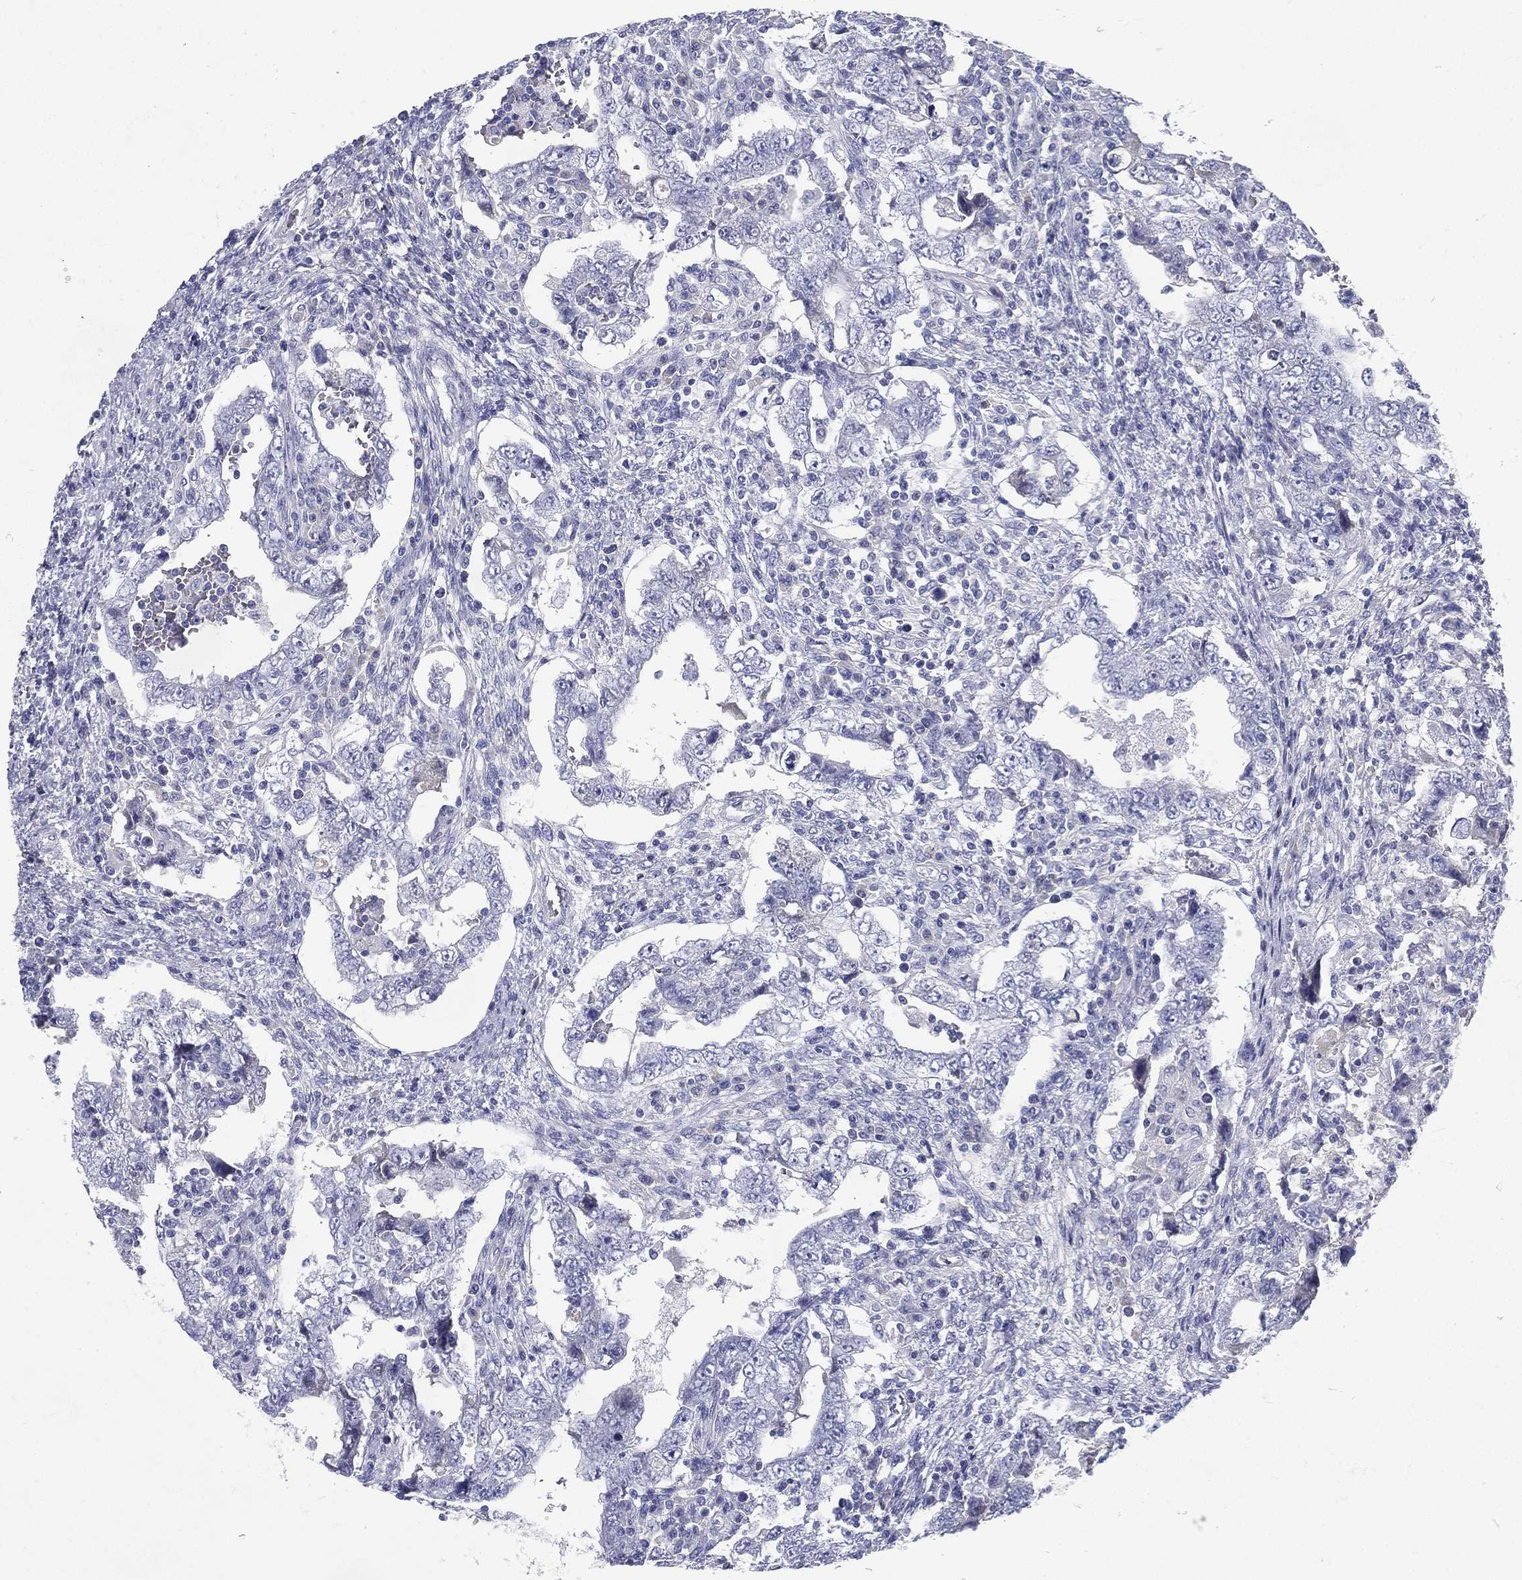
{"staining": {"intensity": "negative", "quantity": "none", "location": "none"}, "tissue": "testis cancer", "cell_type": "Tumor cells", "image_type": "cancer", "snomed": [{"axis": "morphology", "description": "Carcinoma, Embryonal, NOS"}, {"axis": "topography", "description": "Testis"}], "caption": "Tumor cells show no significant protein staining in embryonal carcinoma (testis).", "gene": "RGS13", "patient": {"sex": "male", "age": 26}}